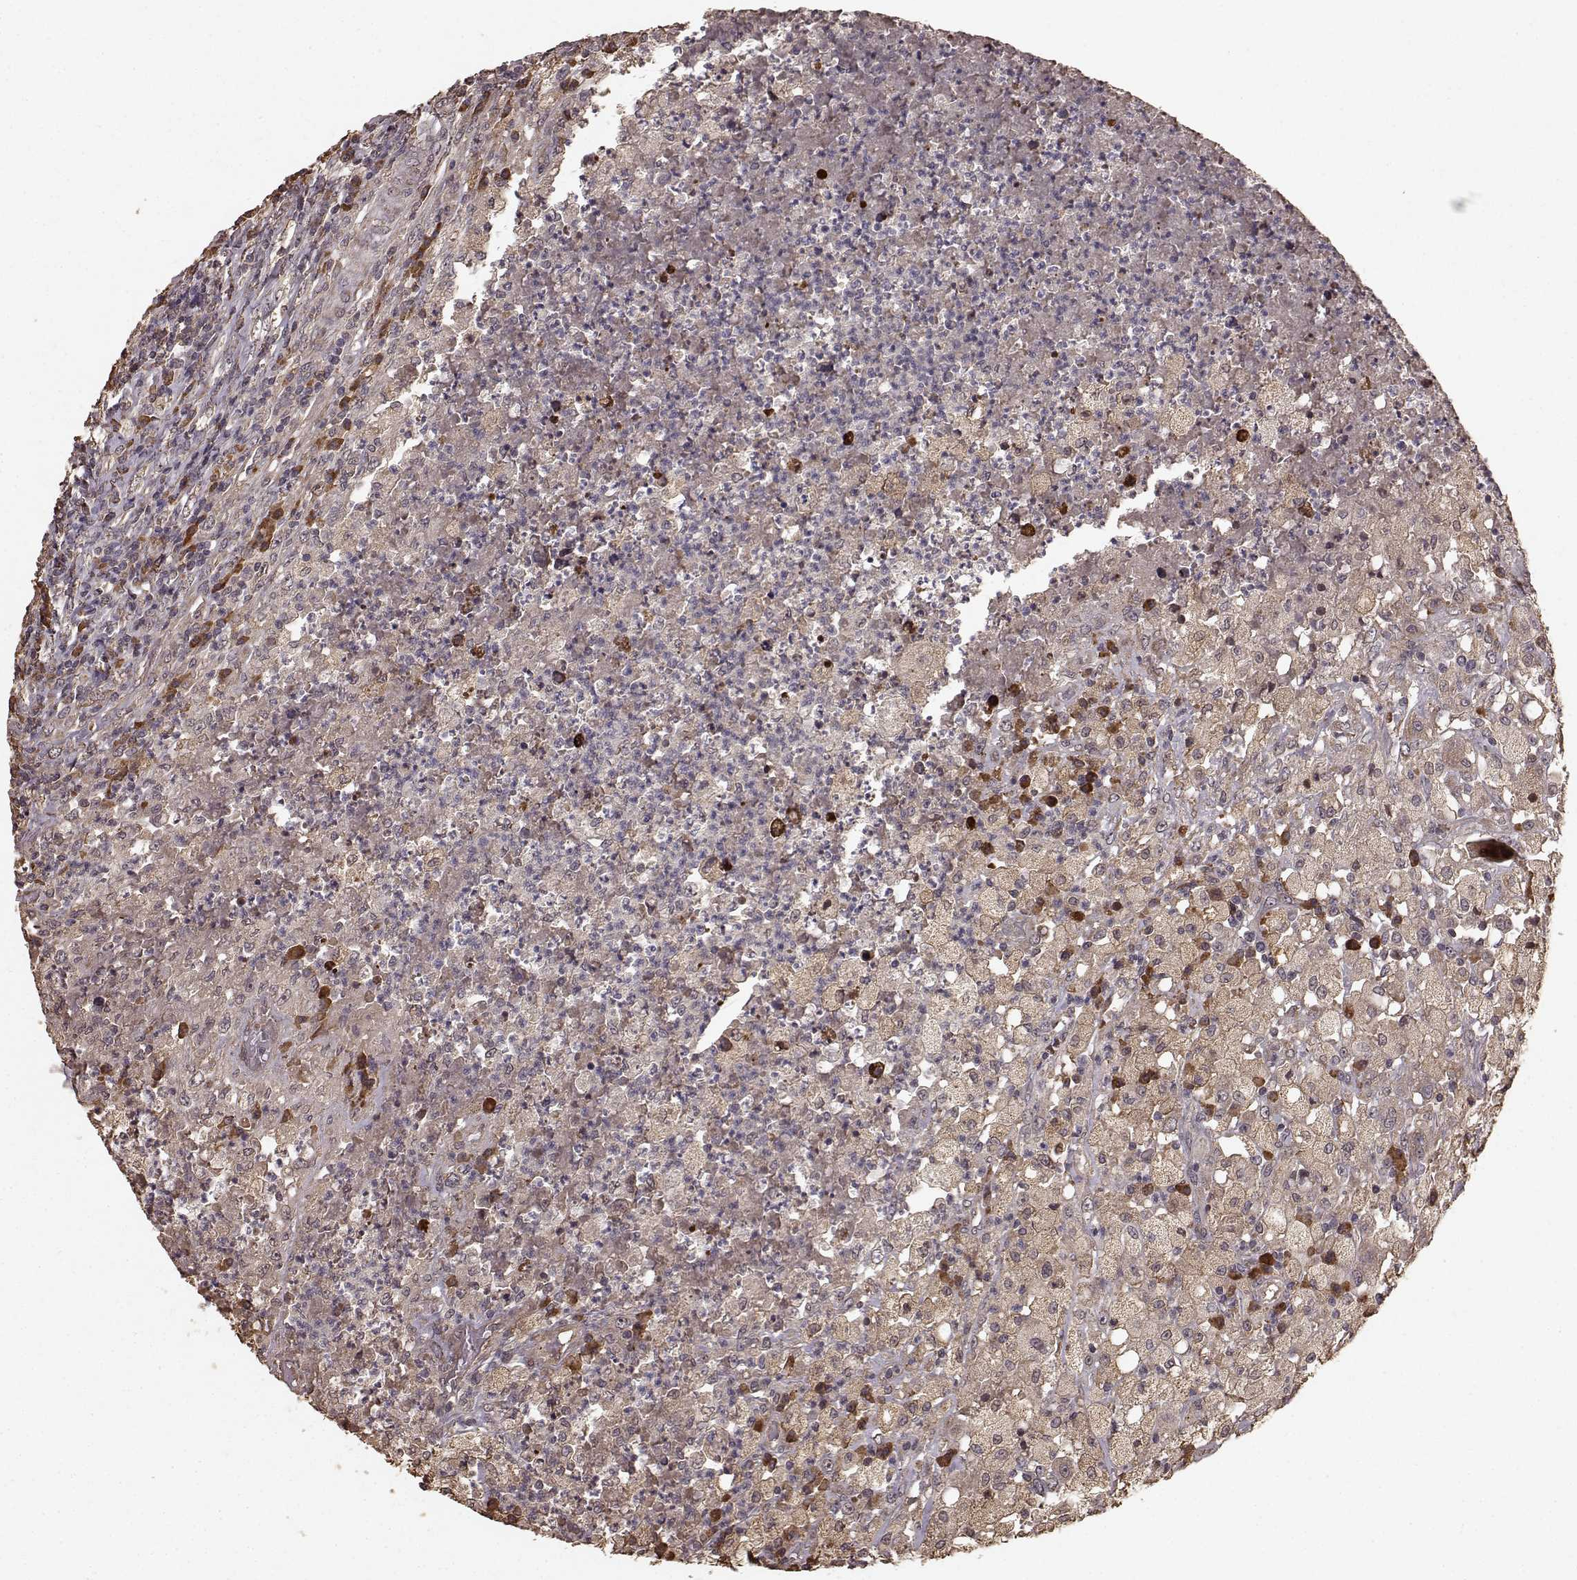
{"staining": {"intensity": "moderate", "quantity": "25%-75%", "location": "cytoplasmic/membranous"}, "tissue": "testis cancer", "cell_type": "Tumor cells", "image_type": "cancer", "snomed": [{"axis": "morphology", "description": "Necrosis, NOS"}, {"axis": "morphology", "description": "Carcinoma, Embryonal, NOS"}, {"axis": "topography", "description": "Testis"}], "caption": "Protein expression by IHC reveals moderate cytoplasmic/membranous staining in about 25%-75% of tumor cells in embryonal carcinoma (testis). The staining was performed using DAB (3,3'-diaminobenzidine), with brown indicating positive protein expression. Nuclei are stained blue with hematoxylin.", "gene": "USP15", "patient": {"sex": "male", "age": 19}}